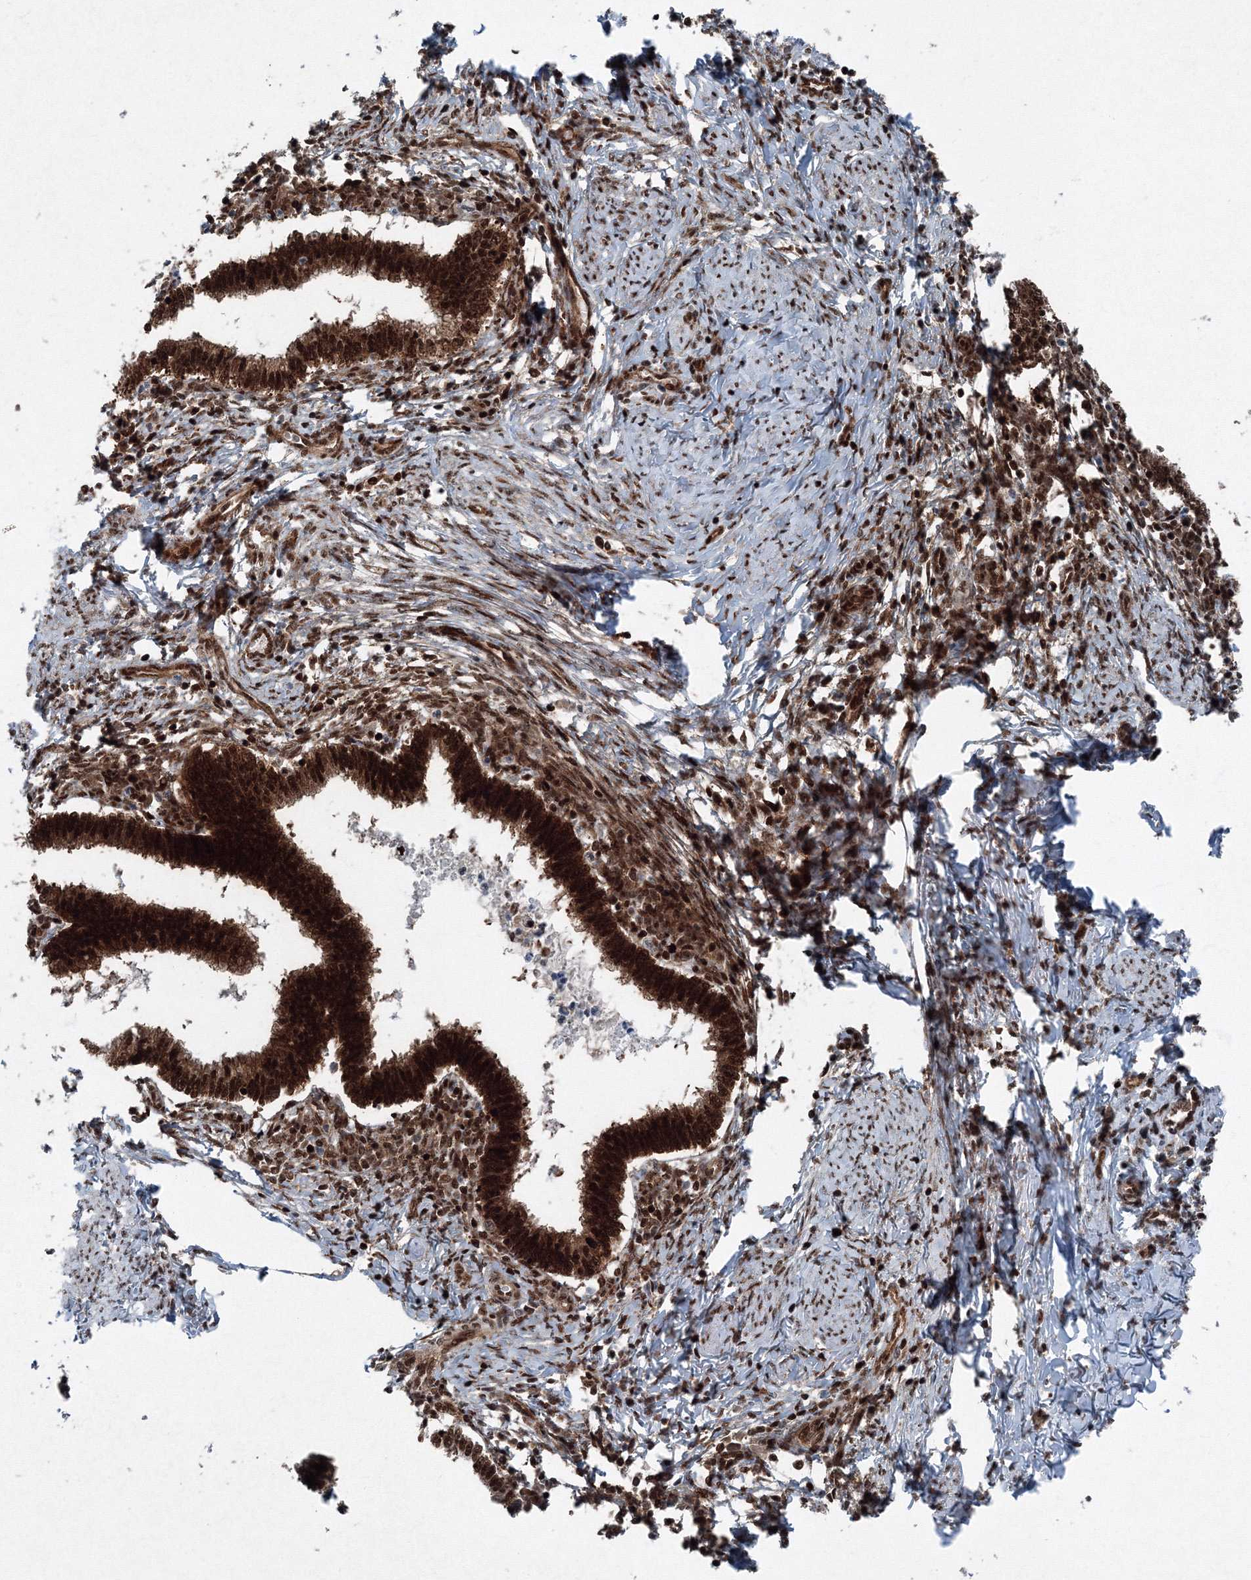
{"staining": {"intensity": "strong", "quantity": ">75%", "location": "cytoplasmic/membranous,nuclear"}, "tissue": "cervical cancer", "cell_type": "Tumor cells", "image_type": "cancer", "snomed": [{"axis": "morphology", "description": "Adenocarcinoma, NOS"}, {"axis": "topography", "description": "Cervix"}], "caption": "Cervical cancer (adenocarcinoma) stained with a protein marker shows strong staining in tumor cells.", "gene": "SNRPC", "patient": {"sex": "female", "age": 36}}